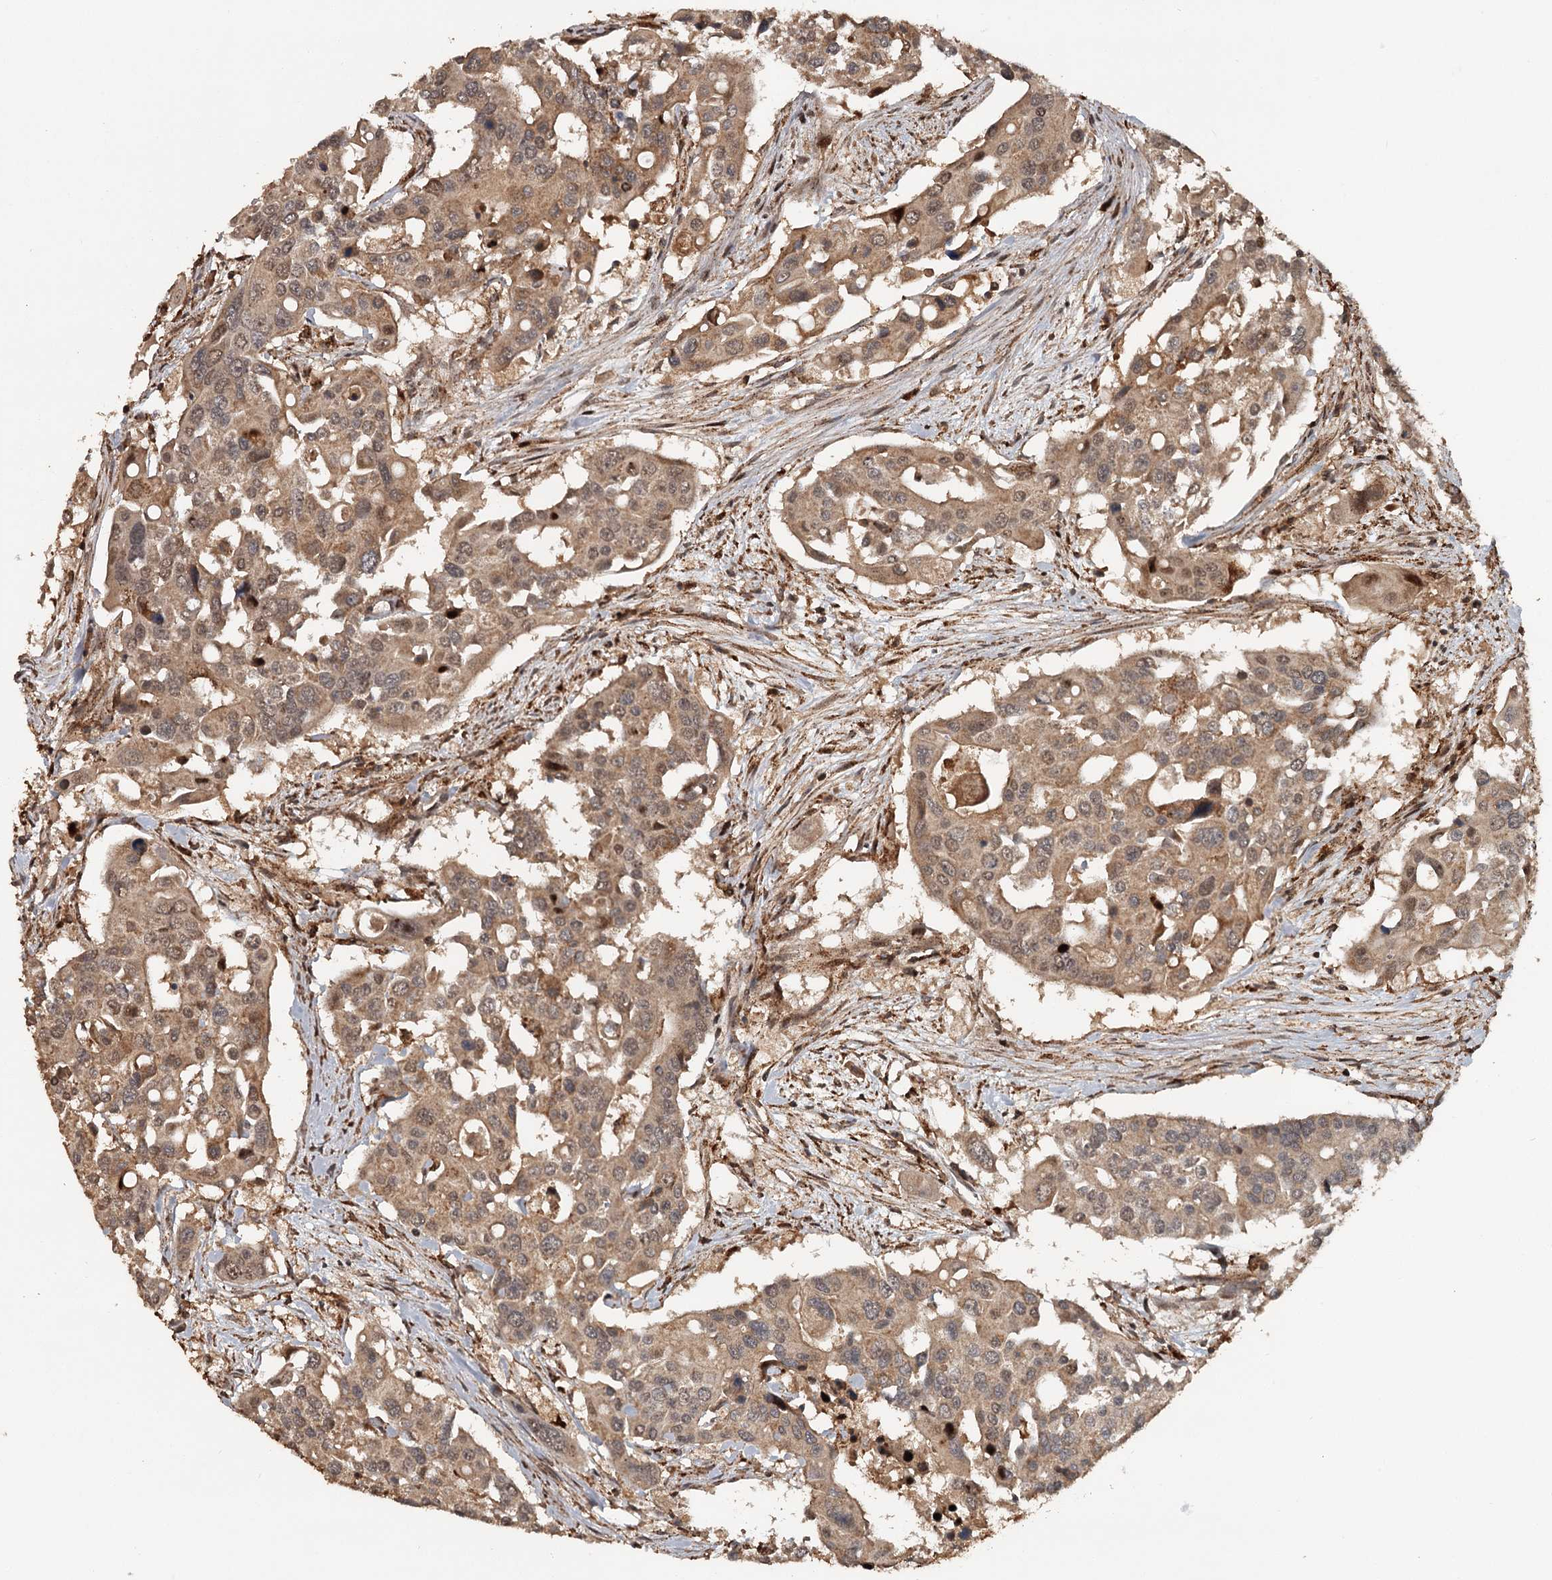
{"staining": {"intensity": "moderate", "quantity": ">75%", "location": "cytoplasmic/membranous"}, "tissue": "colorectal cancer", "cell_type": "Tumor cells", "image_type": "cancer", "snomed": [{"axis": "morphology", "description": "Adenocarcinoma, NOS"}, {"axis": "topography", "description": "Colon"}], "caption": "Adenocarcinoma (colorectal) tissue displays moderate cytoplasmic/membranous staining in about >75% of tumor cells The protein is shown in brown color, while the nuclei are stained blue.", "gene": "FAXC", "patient": {"sex": "male", "age": 77}}